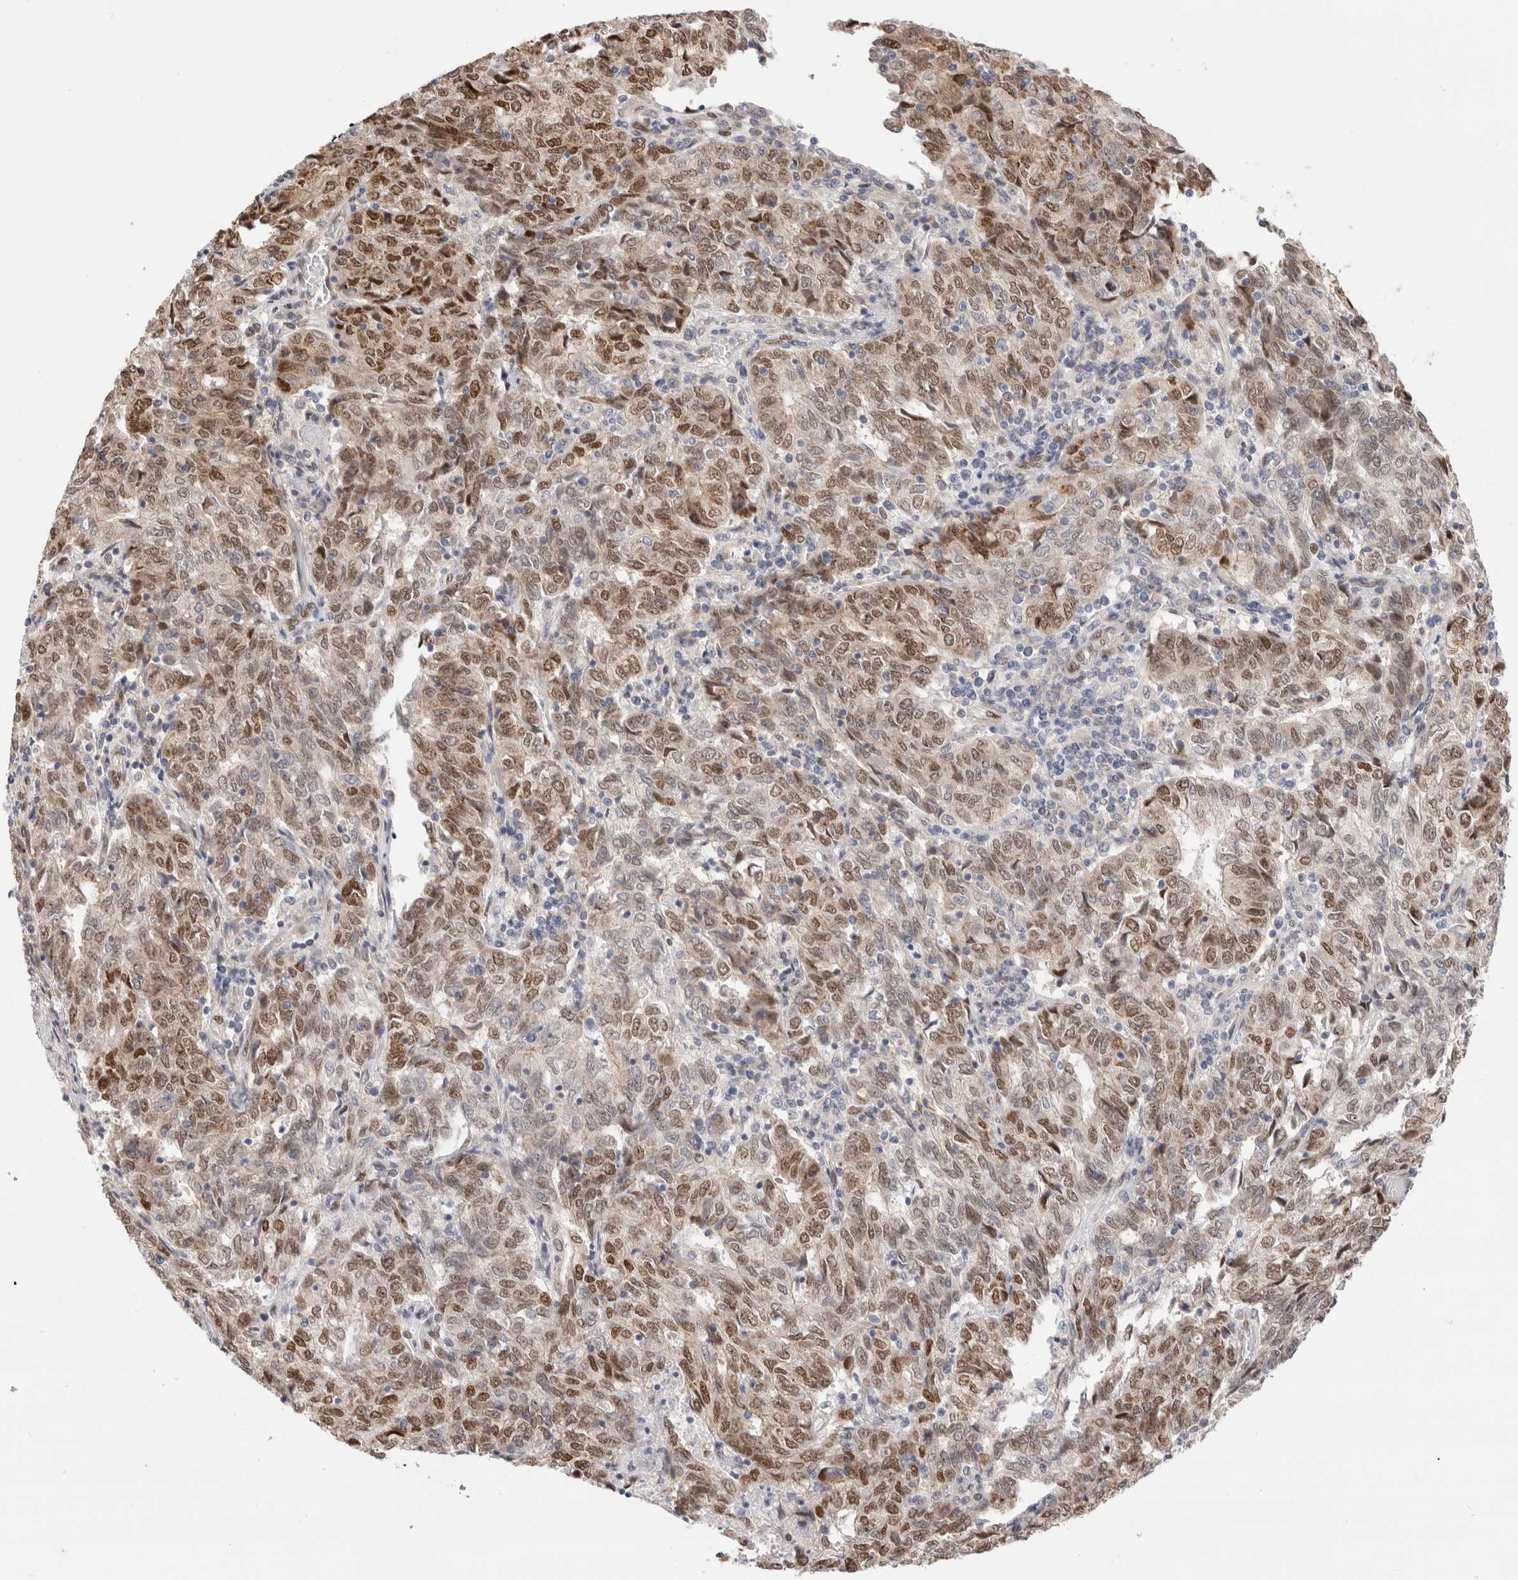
{"staining": {"intensity": "moderate", "quantity": "25%-75%", "location": "nuclear"}, "tissue": "endometrial cancer", "cell_type": "Tumor cells", "image_type": "cancer", "snomed": [{"axis": "morphology", "description": "Adenocarcinoma, NOS"}, {"axis": "topography", "description": "Endometrium"}], "caption": "IHC staining of endometrial cancer (adenocarcinoma), which shows medium levels of moderate nuclear positivity in approximately 25%-75% of tumor cells indicating moderate nuclear protein expression. The staining was performed using DAB (3,3'-diaminobenzidine) (brown) for protein detection and nuclei were counterstained in hematoxylin (blue).", "gene": "NSMAF", "patient": {"sex": "female", "age": 80}}